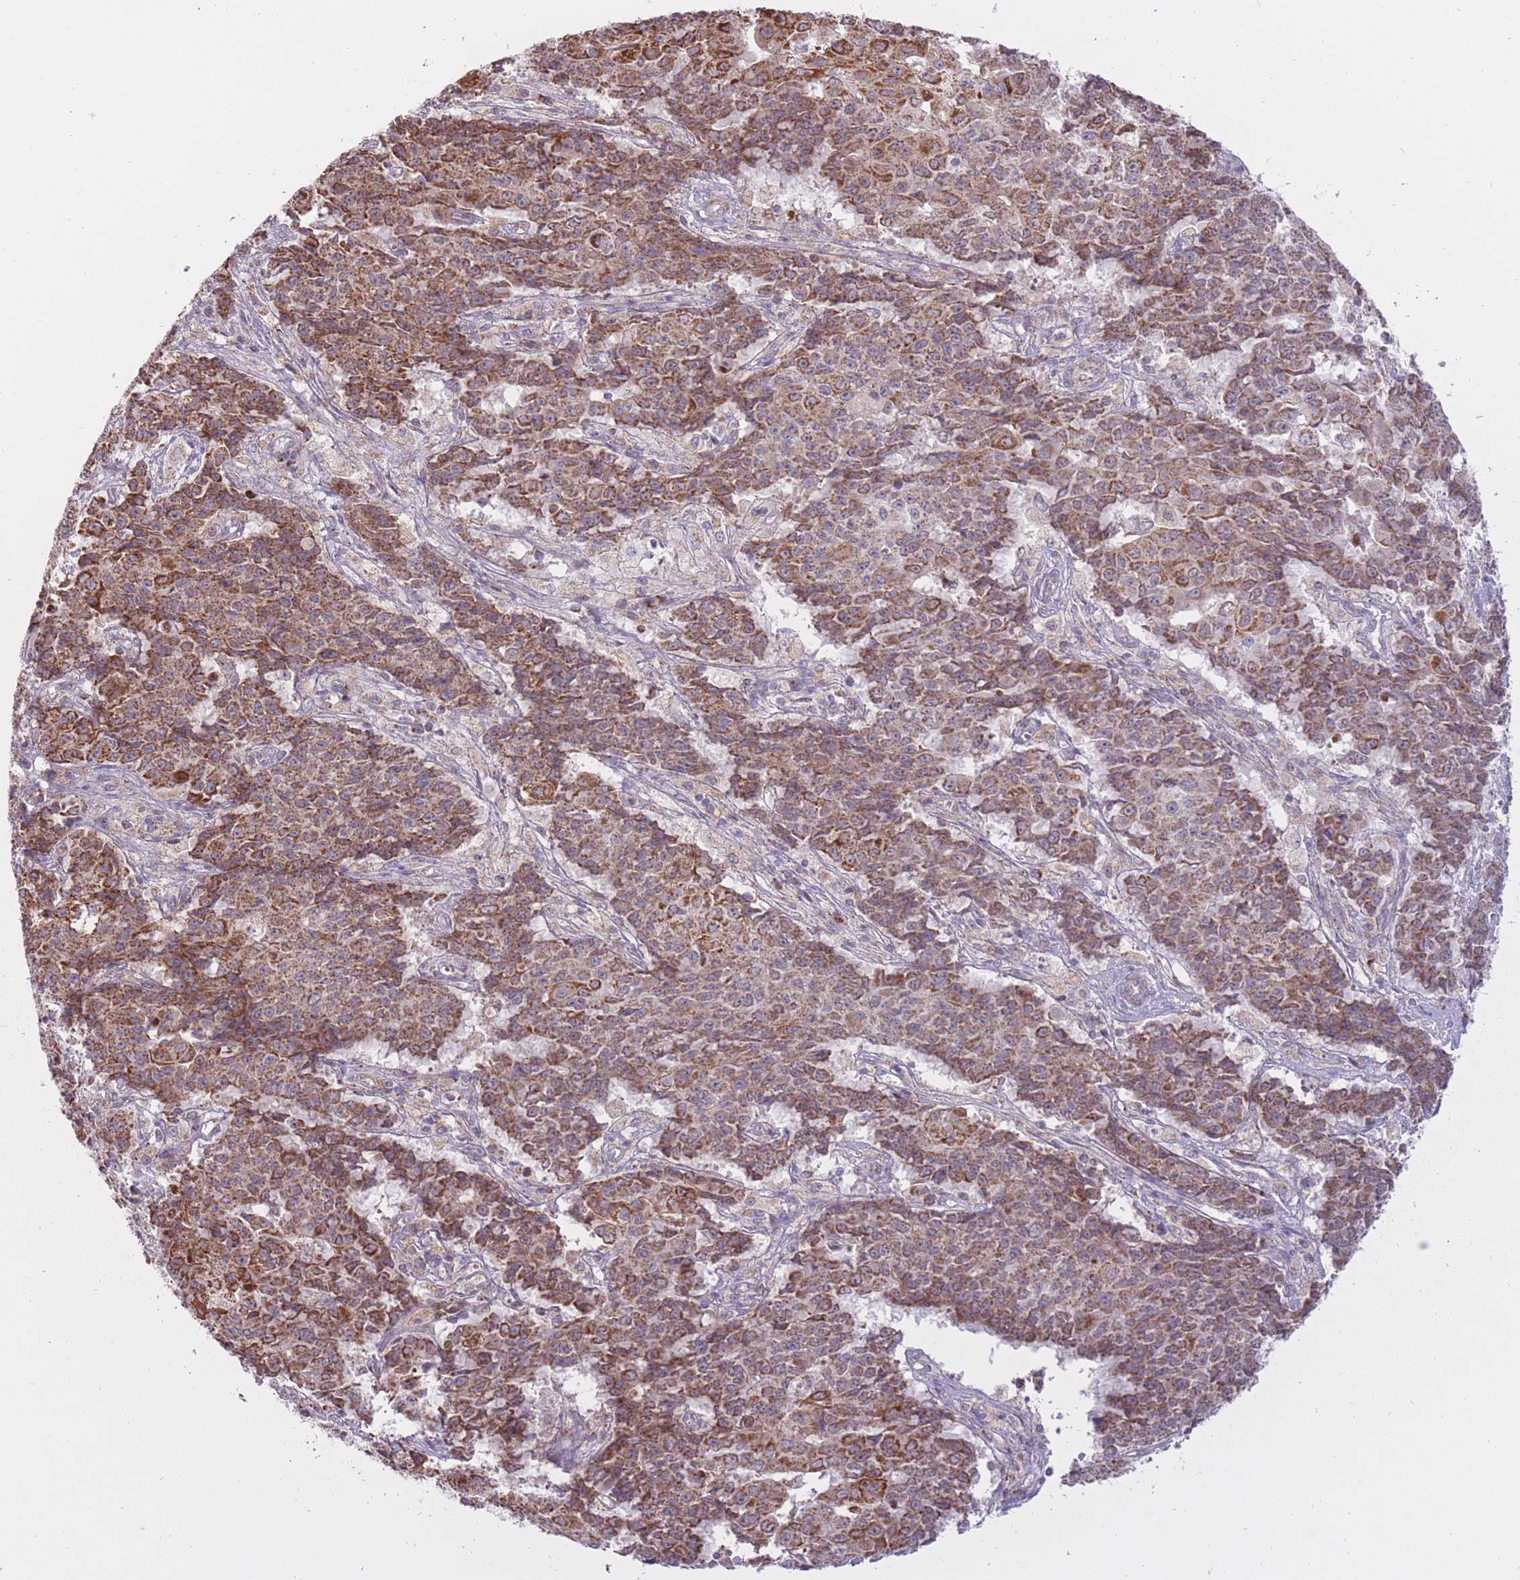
{"staining": {"intensity": "moderate", "quantity": ">75%", "location": "cytoplasmic/membranous"}, "tissue": "ovarian cancer", "cell_type": "Tumor cells", "image_type": "cancer", "snomed": [{"axis": "morphology", "description": "Carcinoma, endometroid"}, {"axis": "topography", "description": "Ovary"}], "caption": "Immunohistochemistry (IHC) (DAB (3,3'-diaminobenzidine)) staining of ovarian cancer (endometroid carcinoma) demonstrates moderate cytoplasmic/membranous protein expression in approximately >75% of tumor cells.", "gene": "LIN7C", "patient": {"sex": "female", "age": 42}}